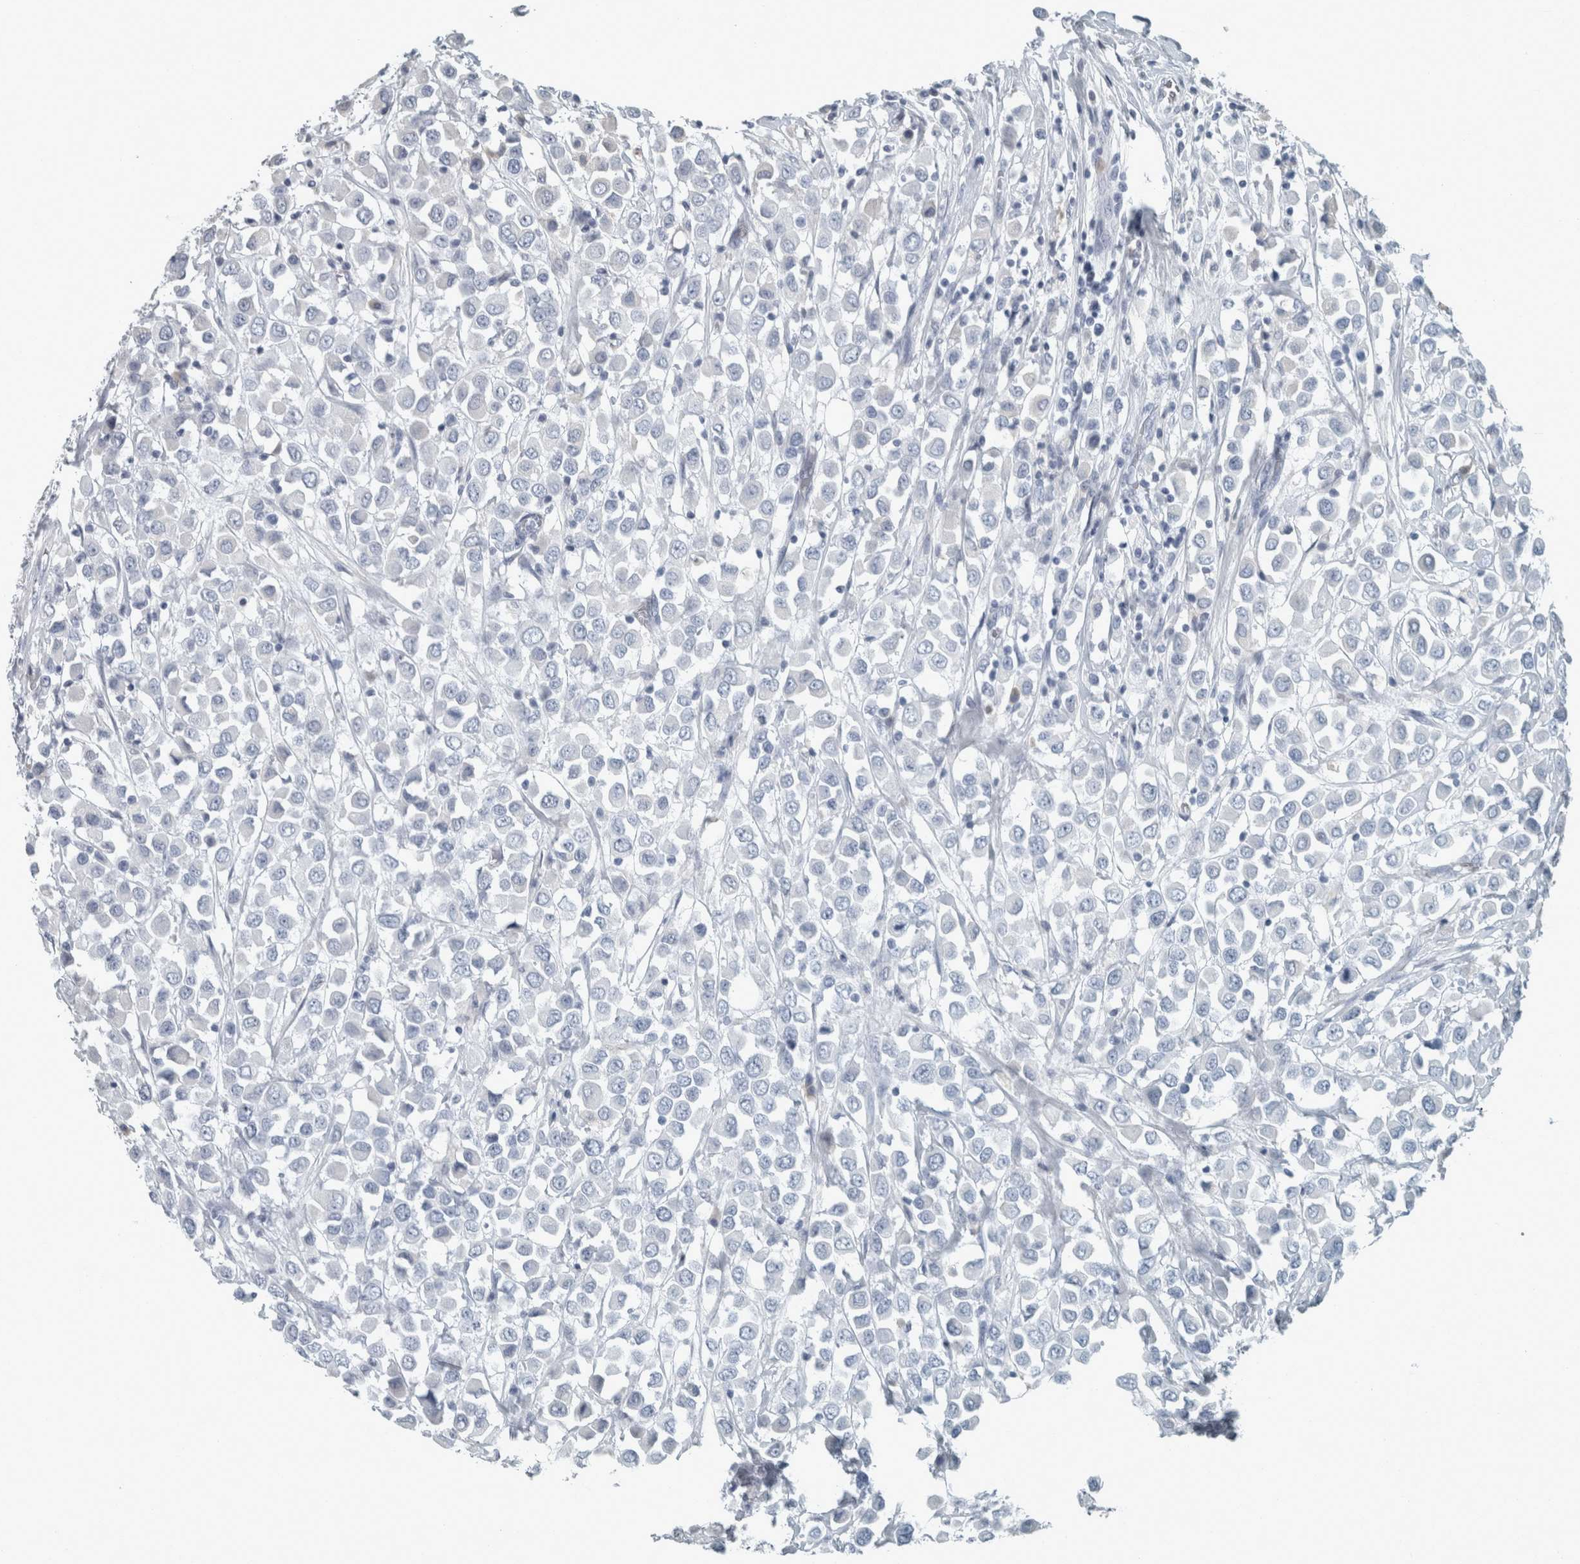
{"staining": {"intensity": "negative", "quantity": "none", "location": "none"}, "tissue": "breast cancer", "cell_type": "Tumor cells", "image_type": "cancer", "snomed": [{"axis": "morphology", "description": "Duct carcinoma"}, {"axis": "topography", "description": "Breast"}], "caption": "Tumor cells are negative for protein expression in human breast cancer (invasive ductal carcinoma).", "gene": "CHL1", "patient": {"sex": "female", "age": 61}}